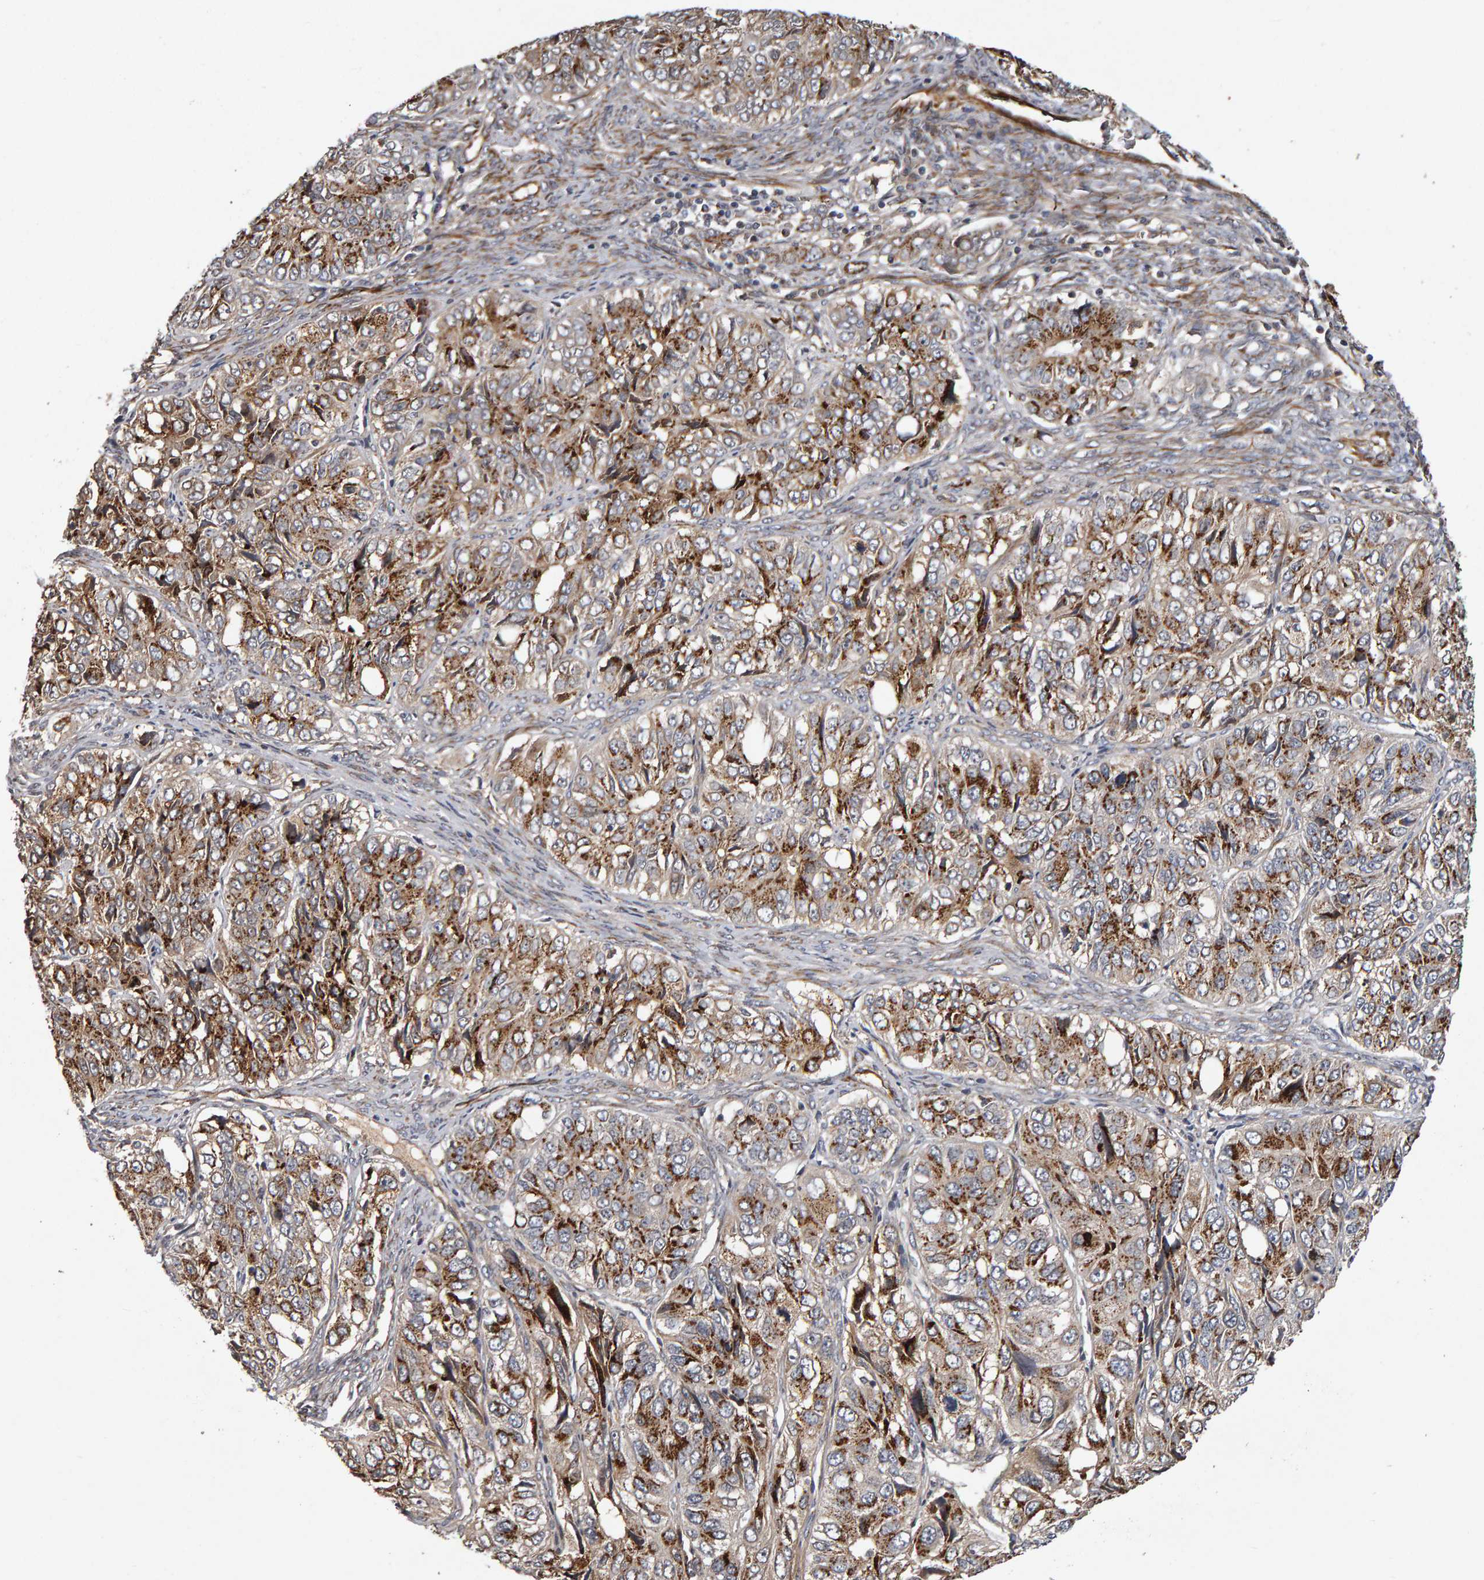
{"staining": {"intensity": "strong", "quantity": ">75%", "location": "cytoplasmic/membranous"}, "tissue": "ovarian cancer", "cell_type": "Tumor cells", "image_type": "cancer", "snomed": [{"axis": "morphology", "description": "Carcinoma, endometroid"}, {"axis": "topography", "description": "Ovary"}], "caption": "Endometroid carcinoma (ovarian) stained with DAB immunohistochemistry (IHC) demonstrates high levels of strong cytoplasmic/membranous positivity in approximately >75% of tumor cells. (Stains: DAB (3,3'-diaminobenzidine) in brown, nuclei in blue, Microscopy: brightfield microscopy at high magnification).", "gene": "CANT1", "patient": {"sex": "female", "age": 51}}